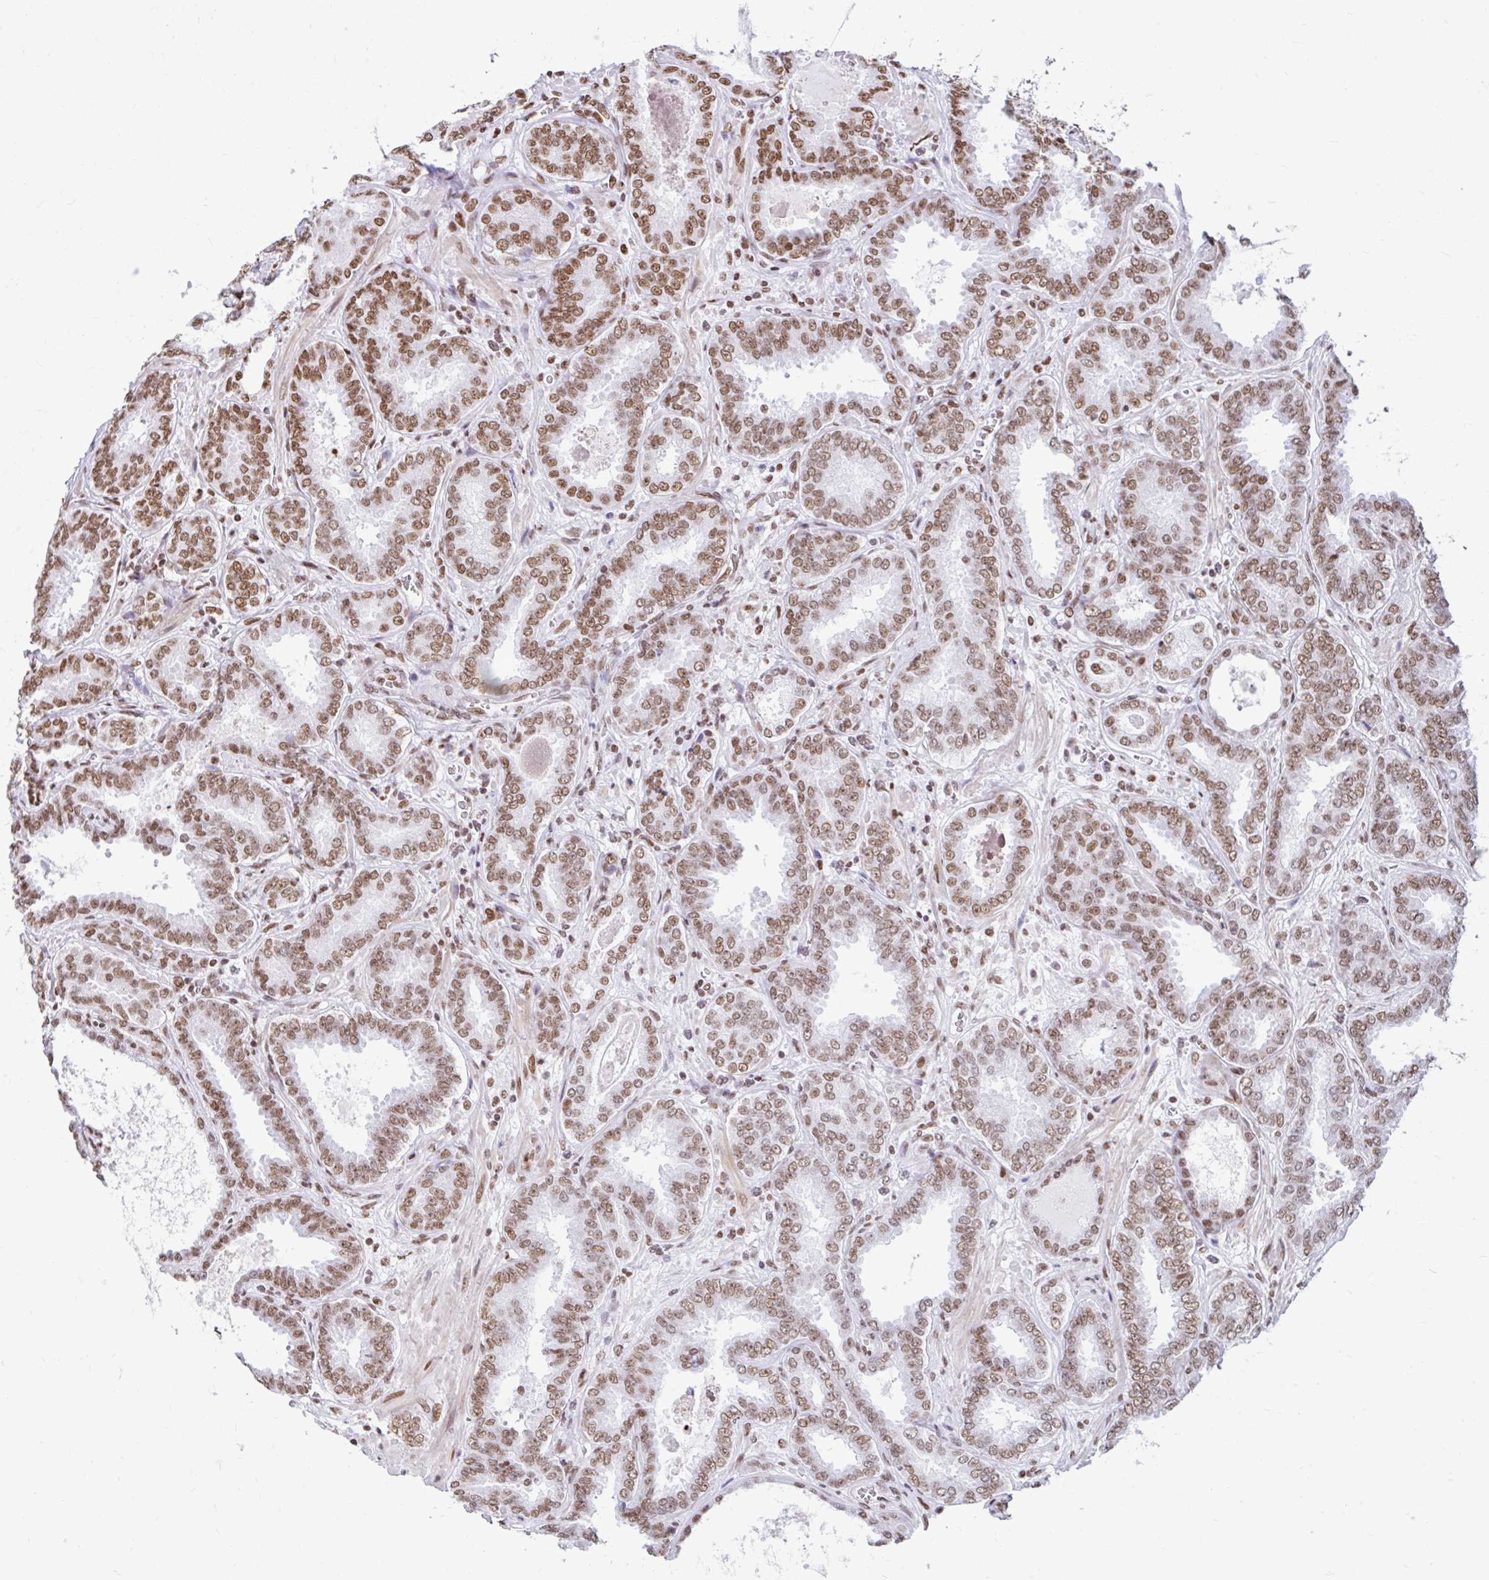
{"staining": {"intensity": "moderate", "quantity": ">75%", "location": "nuclear"}, "tissue": "prostate cancer", "cell_type": "Tumor cells", "image_type": "cancer", "snomed": [{"axis": "morphology", "description": "Adenocarcinoma, High grade"}, {"axis": "topography", "description": "Prostate"}], "caption": "This is an image of immunohistochemistry staining of prostate cancer (adenocarcinoma (high-grade)), which shows moderate positivity in the nuclear of tumor cells.", "gene": "KHDRBS1", "patient": {"sex": "male", "age": 72}}